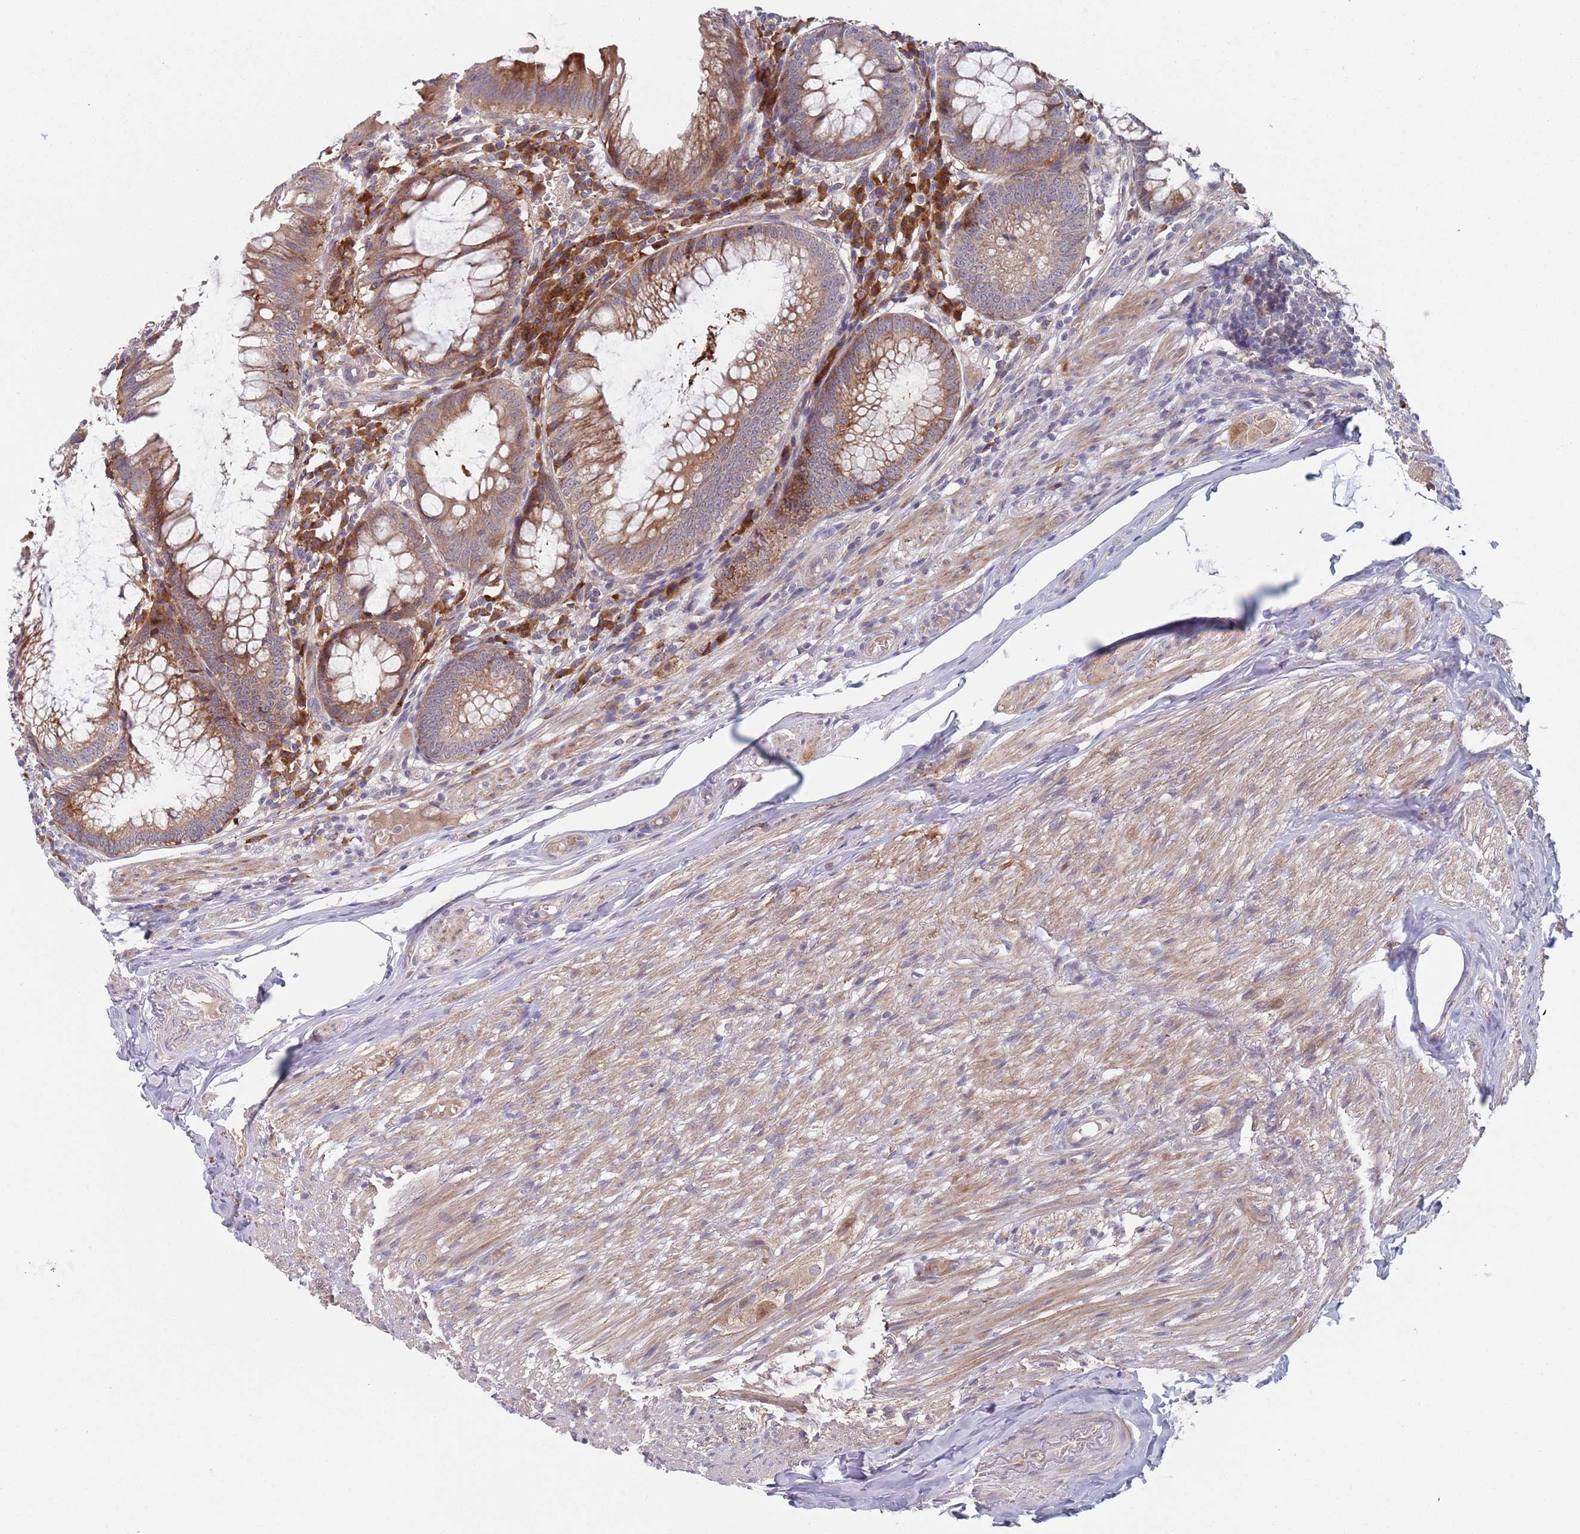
{"staining": {"intensity": "moderate", "quantity": ">75%", "location": "cytoplasmic/membranous"}, "tissue": "appendix", "cell_type": "Glandular cells", "image_type": "normal", "snomed": [{"axis": "morphology", "description": "Normal tissue, NOS"}, {"axis": "topography", "description": "Appendix"}], "caption": "Protein expression analysis of benign appendix demonstrates moderate cytoplasmic/membranous expression in about >75% of glandular cells. (Stains: DAB in brown, nuclei in blue, Microscopy: brightfield microscopy at high magnification).", "gene": "ZNF140", "patient": {"sex": "male", "age": 83}}